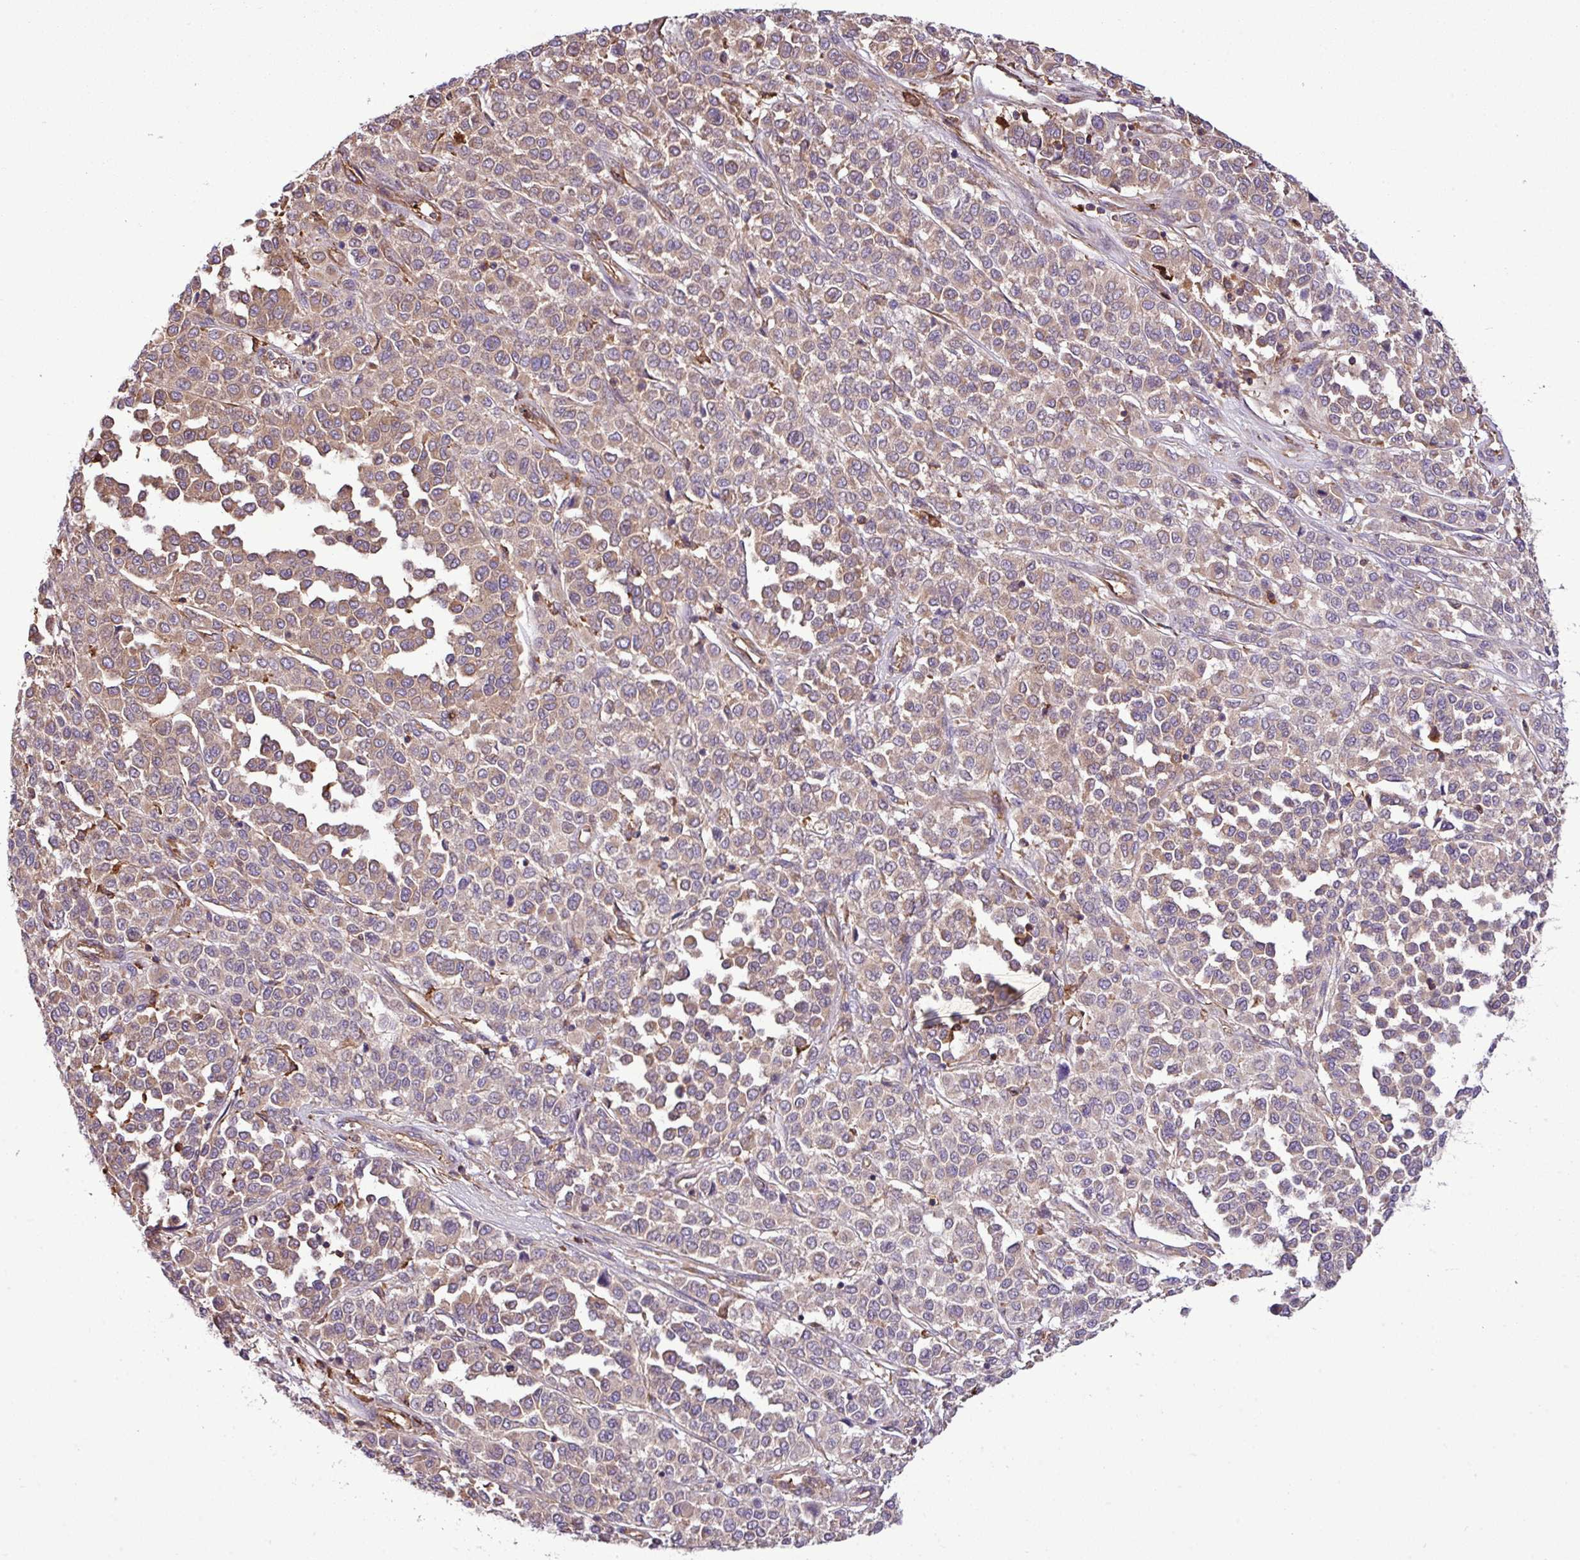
{"staining": {"intensity": "weak", "quantity": "25%-75%", "location": "cytoplasmic/membranous"}, "tissue": "melanoma", "cell_type": "Tumor cells", "image_type": "cancer", "snomed": [{"axis": "morphology", "description": "Malignant melanoma, Metastatic site"}, {"axis": "topography", "description": "Pancreas"}], "caption": "IHC photomicrograph of neoplastic tissue: melanoma stained using immunohistochemistry displays low levels of weak protein expression localized specifically in the cytoplasmic/membranous of tumor cells, appearing as a cytoplasmic/membranous brown color.", "gene": "PGAP6", "patient": {"sex": "female", "age": 30}}